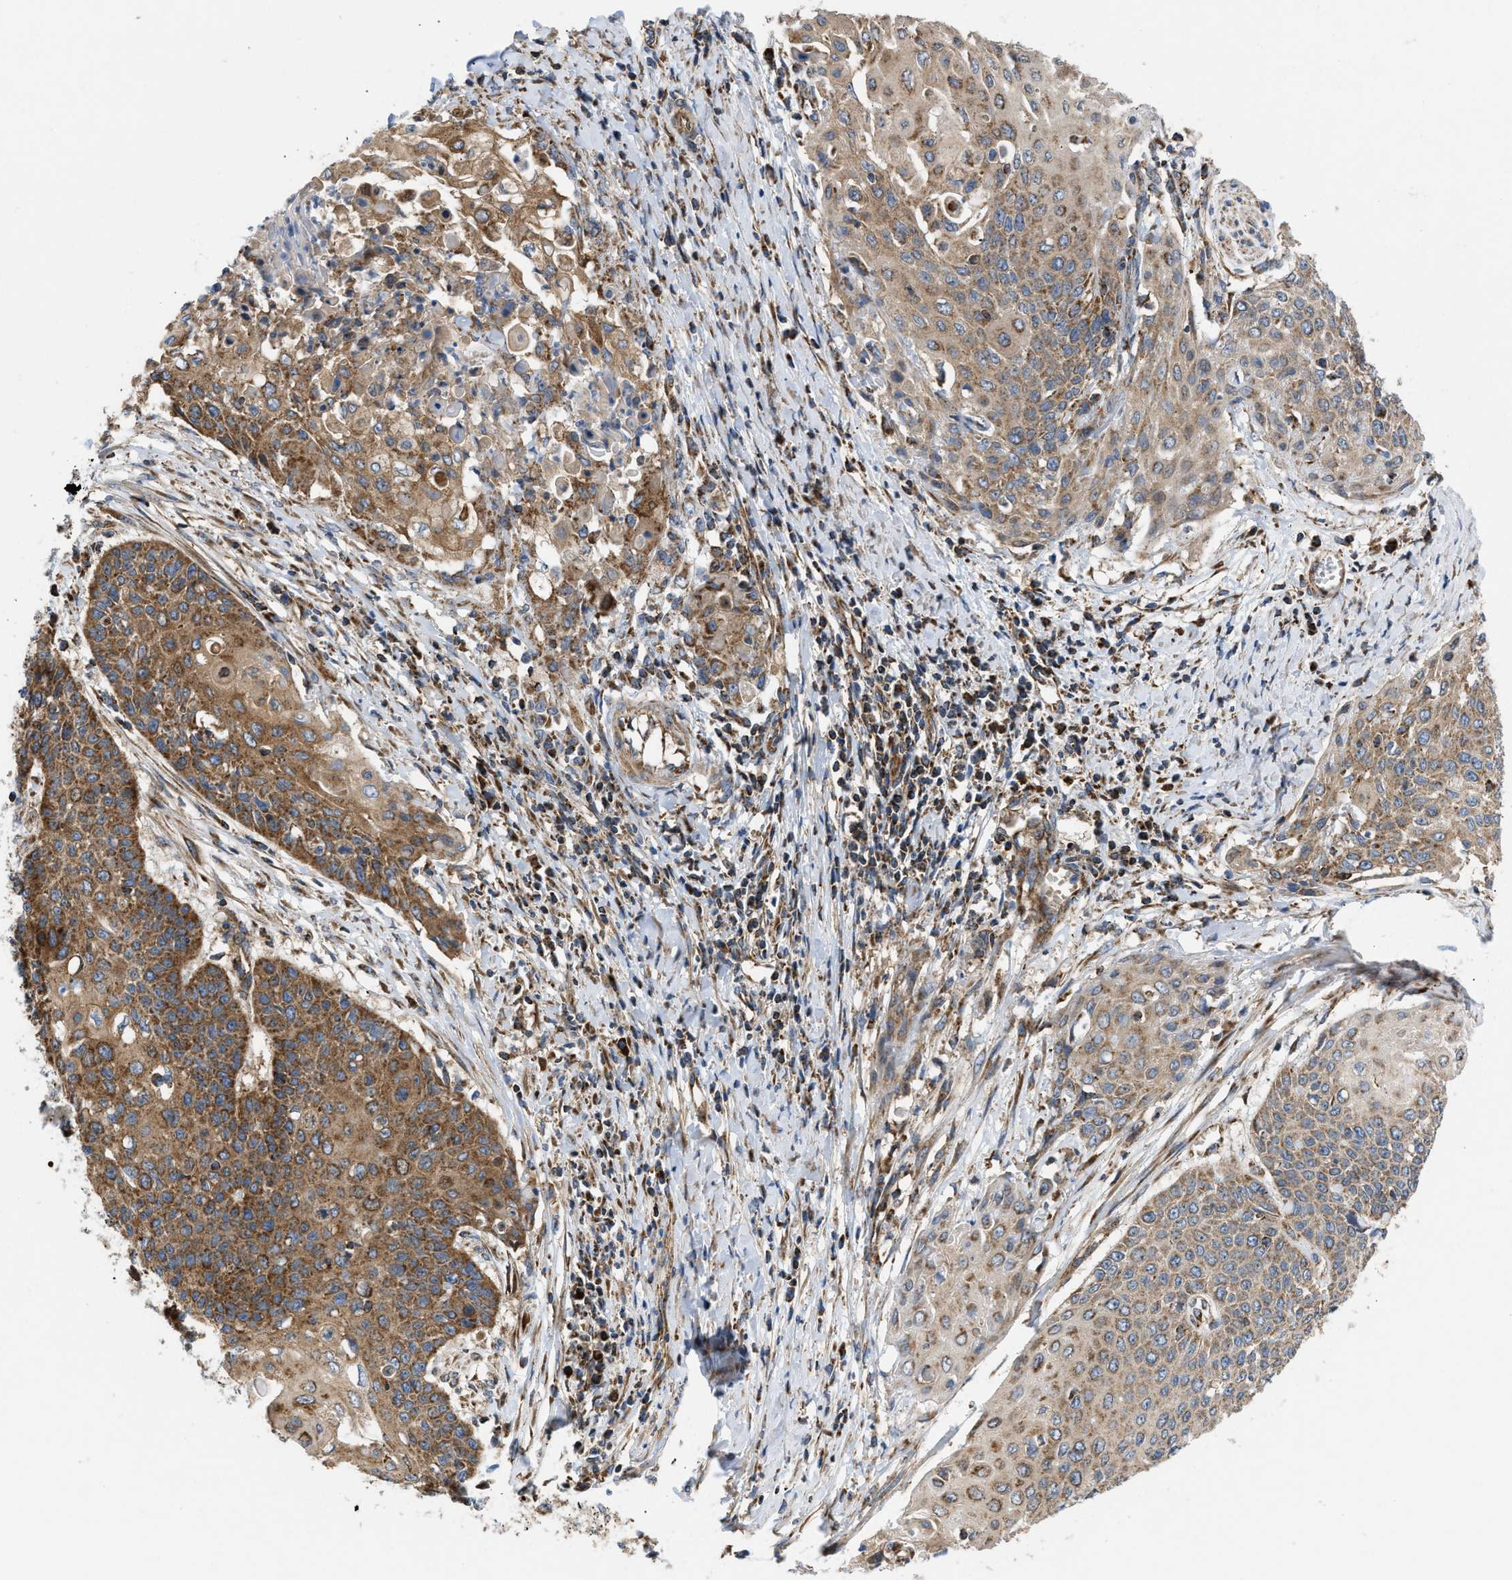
{"staining": {"intensity": "moderate", "quantity": ">75%", "location": "cytoplasmic/membranous"}, "tissue": "cervical cancer", "cell_type": "Tumor cells", "image_type": "cancer", "snomed": [{"axis": "morphology", "description": "Squamous cell carcinoma, NOS"}, {"axis": "topography", "description": "Cervix"}], "caption": "Immunohistochemical staining of human squamous cell carcinoma (cervical) exhibits medium levels of moderate cytoplasmic/membranous protein expression in about >75% of tumor cells.", "gene": "OPTN", "patient": {"sex": "female", "age": 39}}